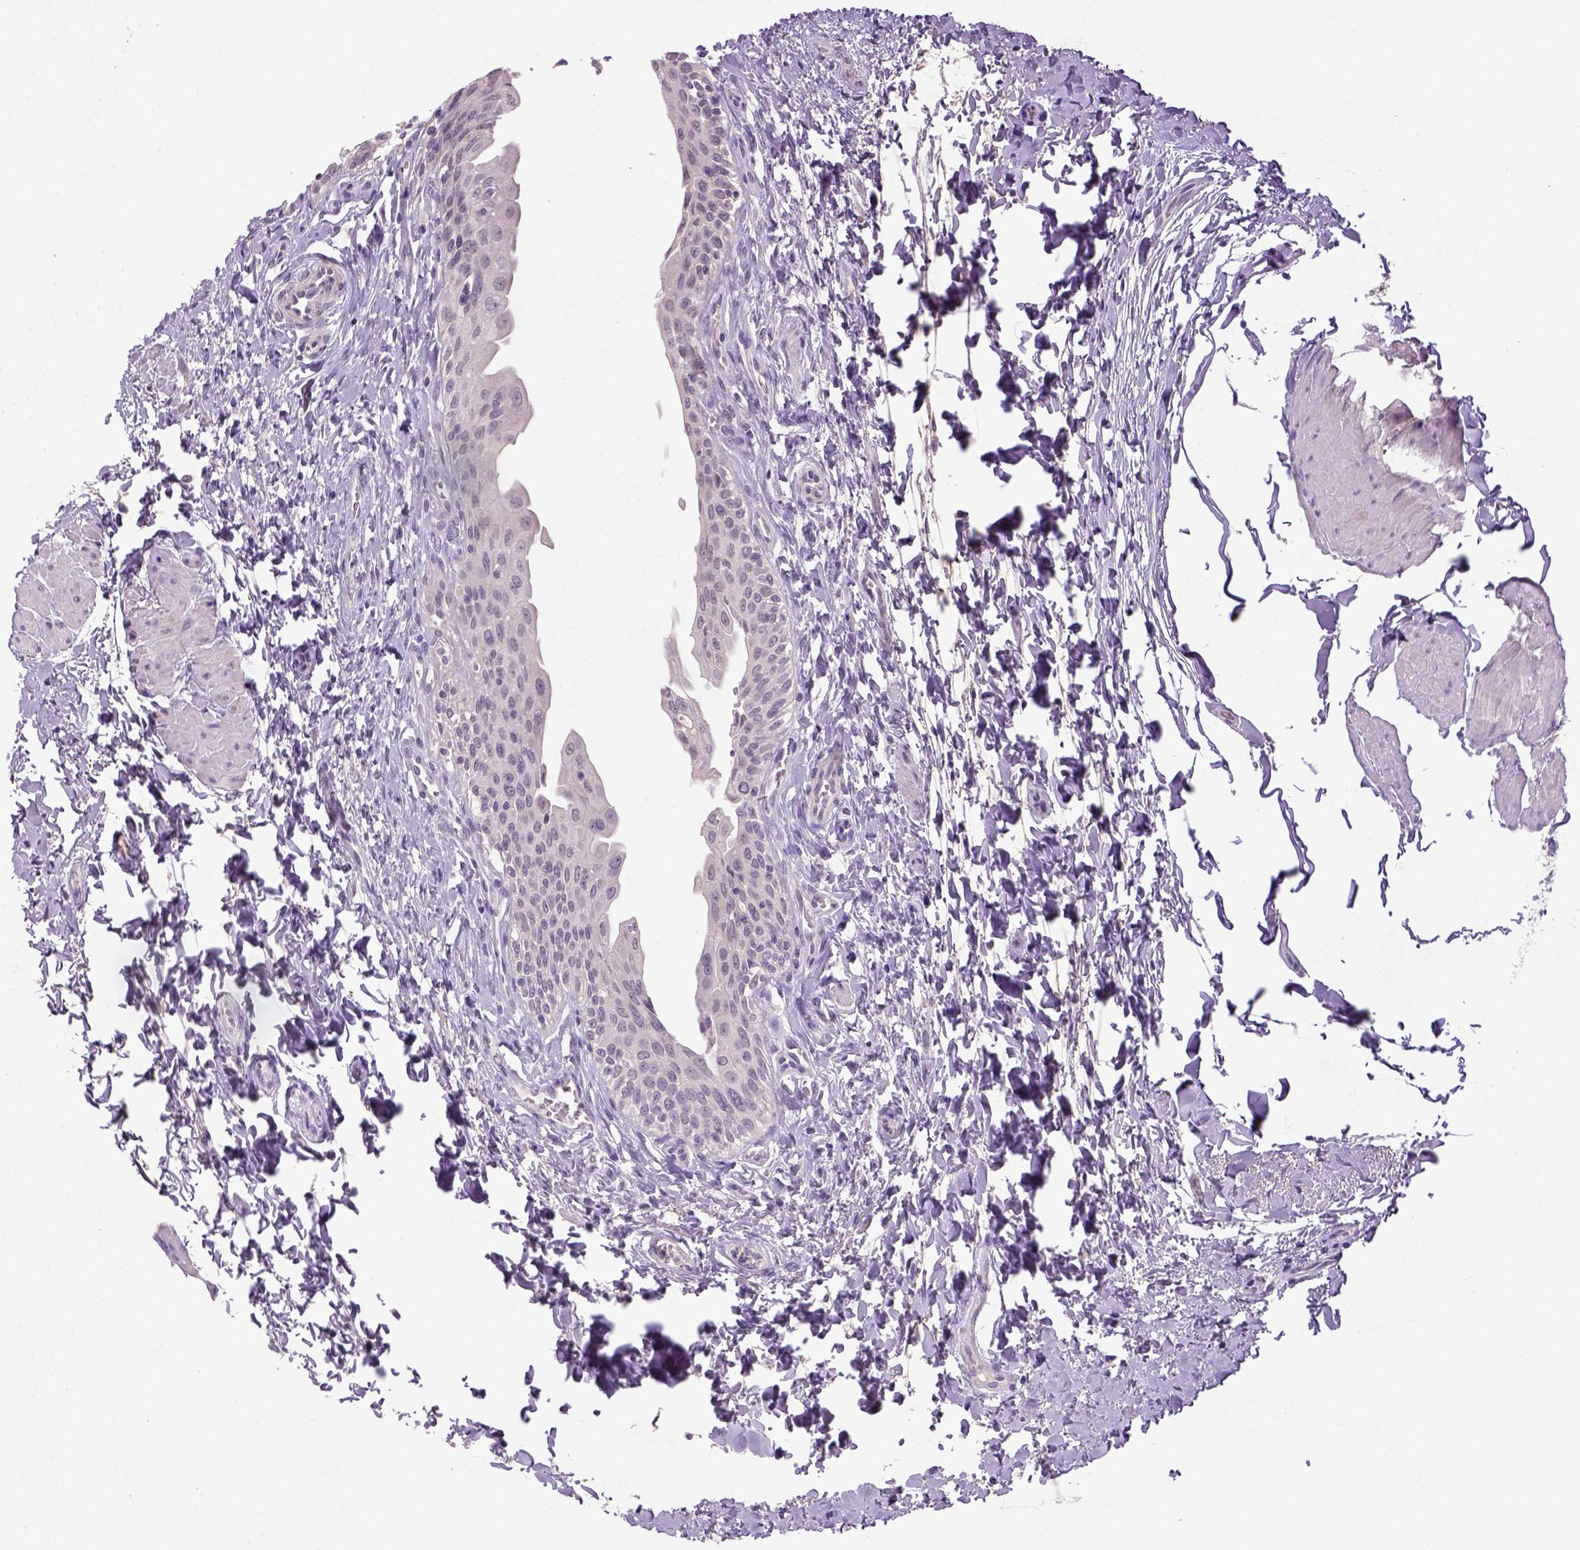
{"staining": {"intensity": "negative", "quantity": "none", "location": "none"}, "tissue": "urinary bladder", "cell_type": "Urothelial cells", "image_type": "normal", "snomed": [{"axis": "morphology", "description": "Normal tissue, NOS"}, {"axis": "topography", "description": "Urinary bladder"}], "caption": "Urothelial cells are negative for protein expression in unremarkable human urinary bladder.", "gene": "NLGN2", "patient": {"sex": "male", "age": 56}}